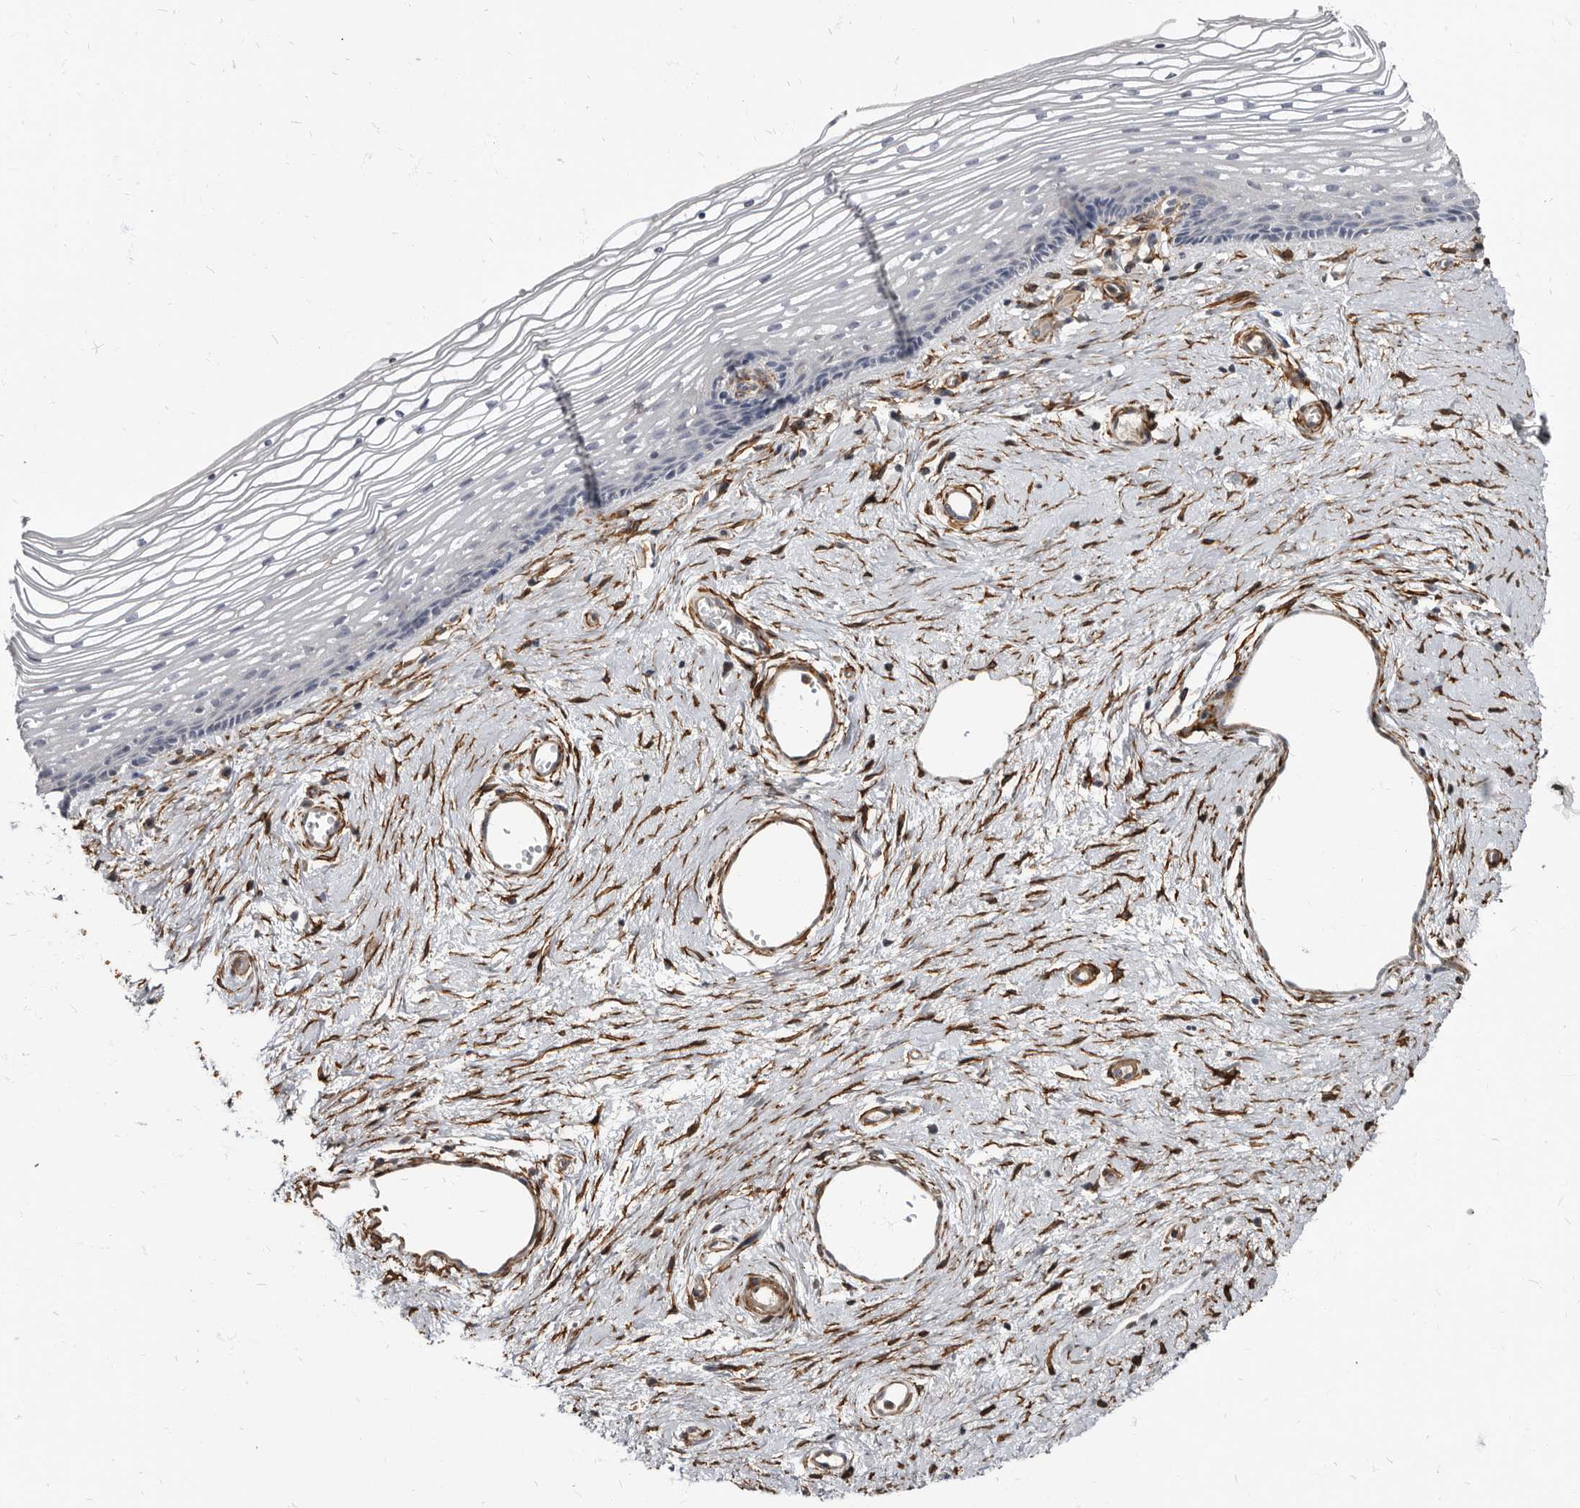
{"staining": {"intensity": "negative", "quantity": "none", "location": "none"}, "tissue": "vagina", "cell_type": "Squamous epithelial cells", "image_type": "normal", "snomed": [{"axis": "morphology", "description": "Normal tissue, NOS"}, {"axis": "topography", "description": "Vagina"}], "caption": "IHC image of unremarkable vagina: human vagina stained with DAB (3,3'-diaminobenzidine) demonstrates no significant protein expression in squamous epithelial cells.", "gene": "MRGPRF", "patient": {"sex": "female", "age": 46}}